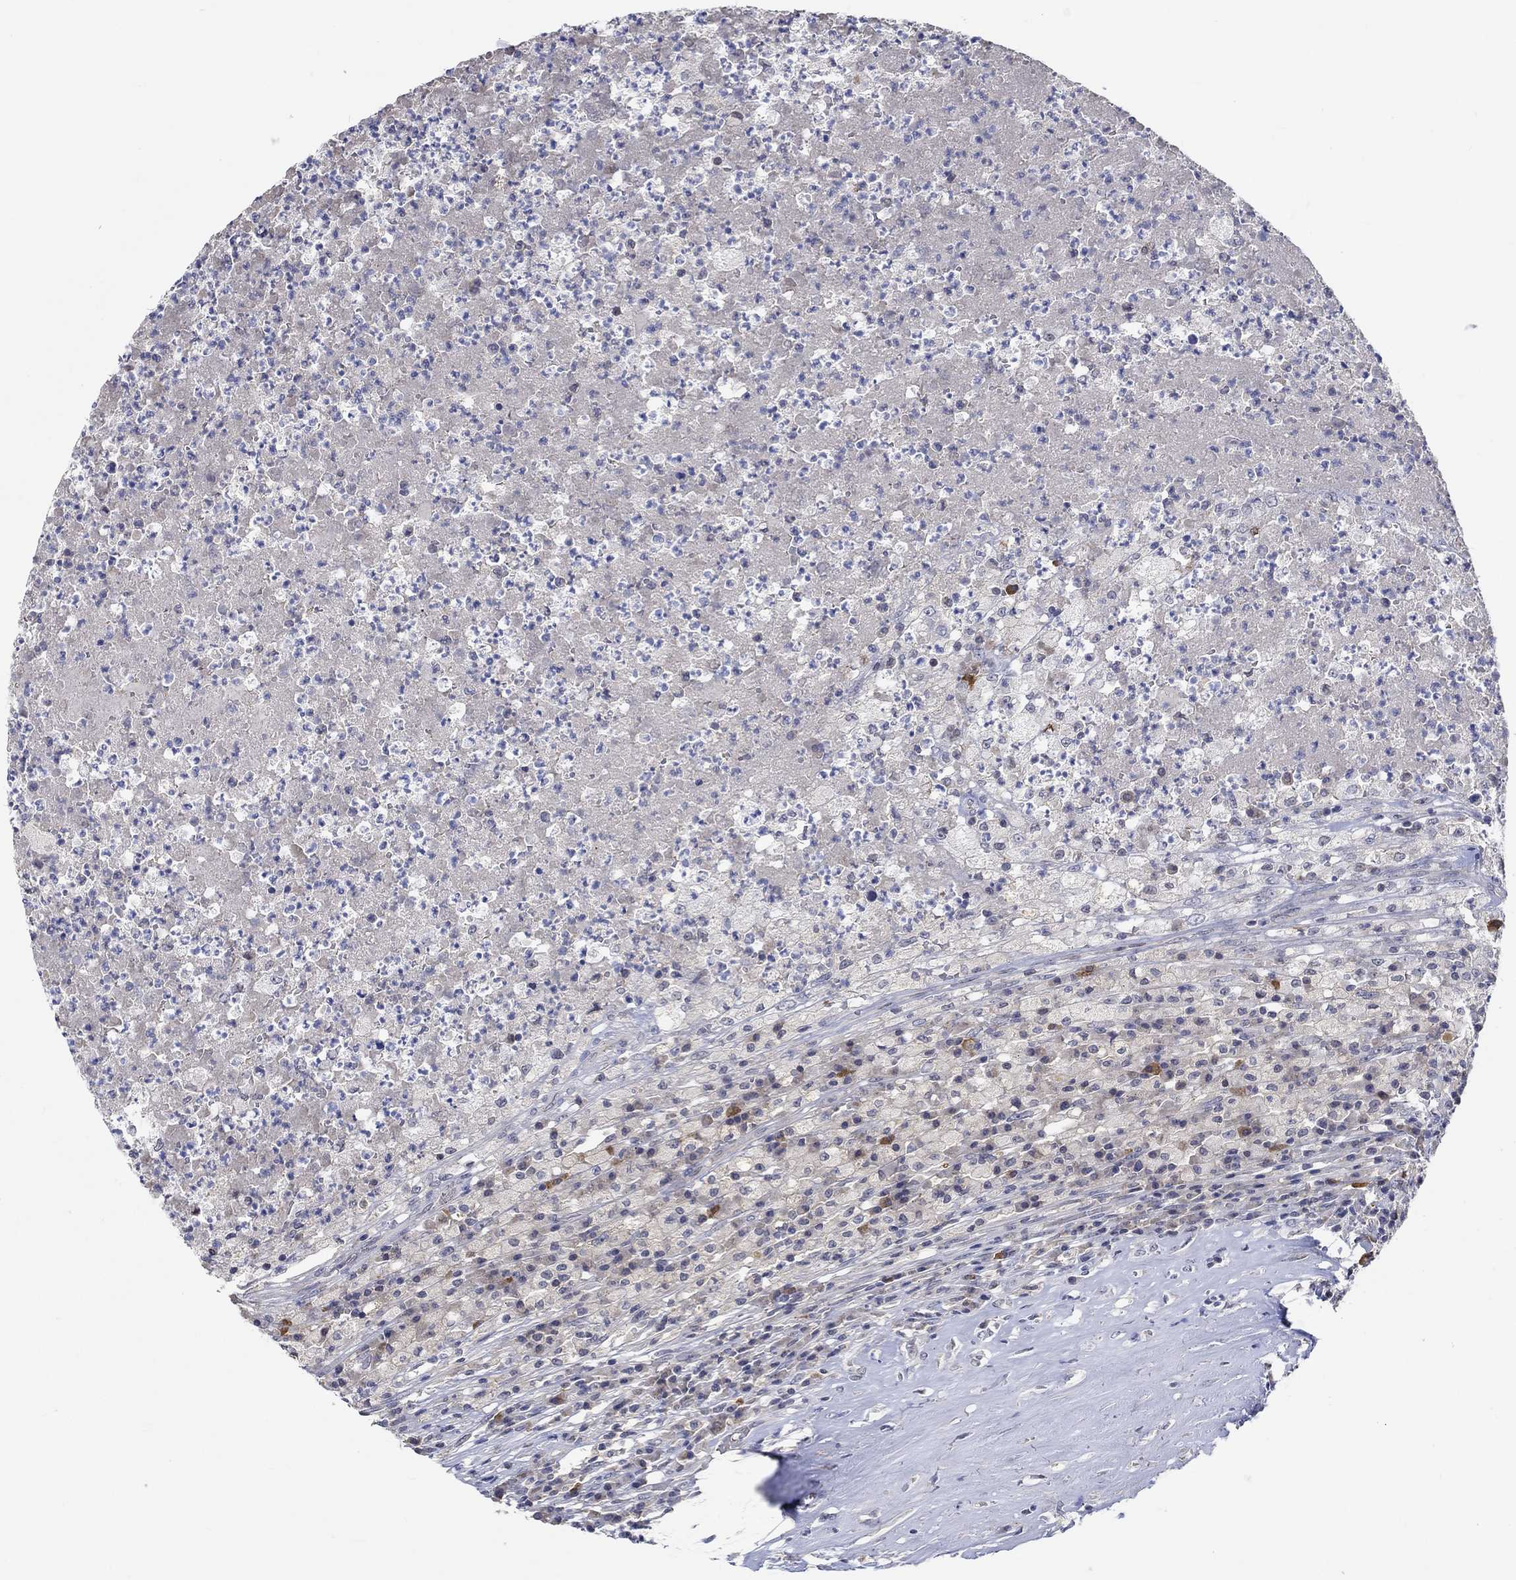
{"staining": {"intensity": "negative", "quantity": "none", "location": "none"}, "tissue": "testis cancer", "cell_type": "Tumor cells", "image_type": "cancer", "snomed": [{"axis": "morphology", "description": "Necrosis, NOS"}, {"axis": "morphology", "description": "Carcinoma, Embryonal, NOS"}, {"axis": "topography", "description": "Testis"}], "caption": "IHC micrograph of human embryonal carcinoma (testis) stained for a protein (brown), which exhibits no expression in tumor cells.", "gene": "WASF1", "patient": {"sex": "male", "age": 19}}